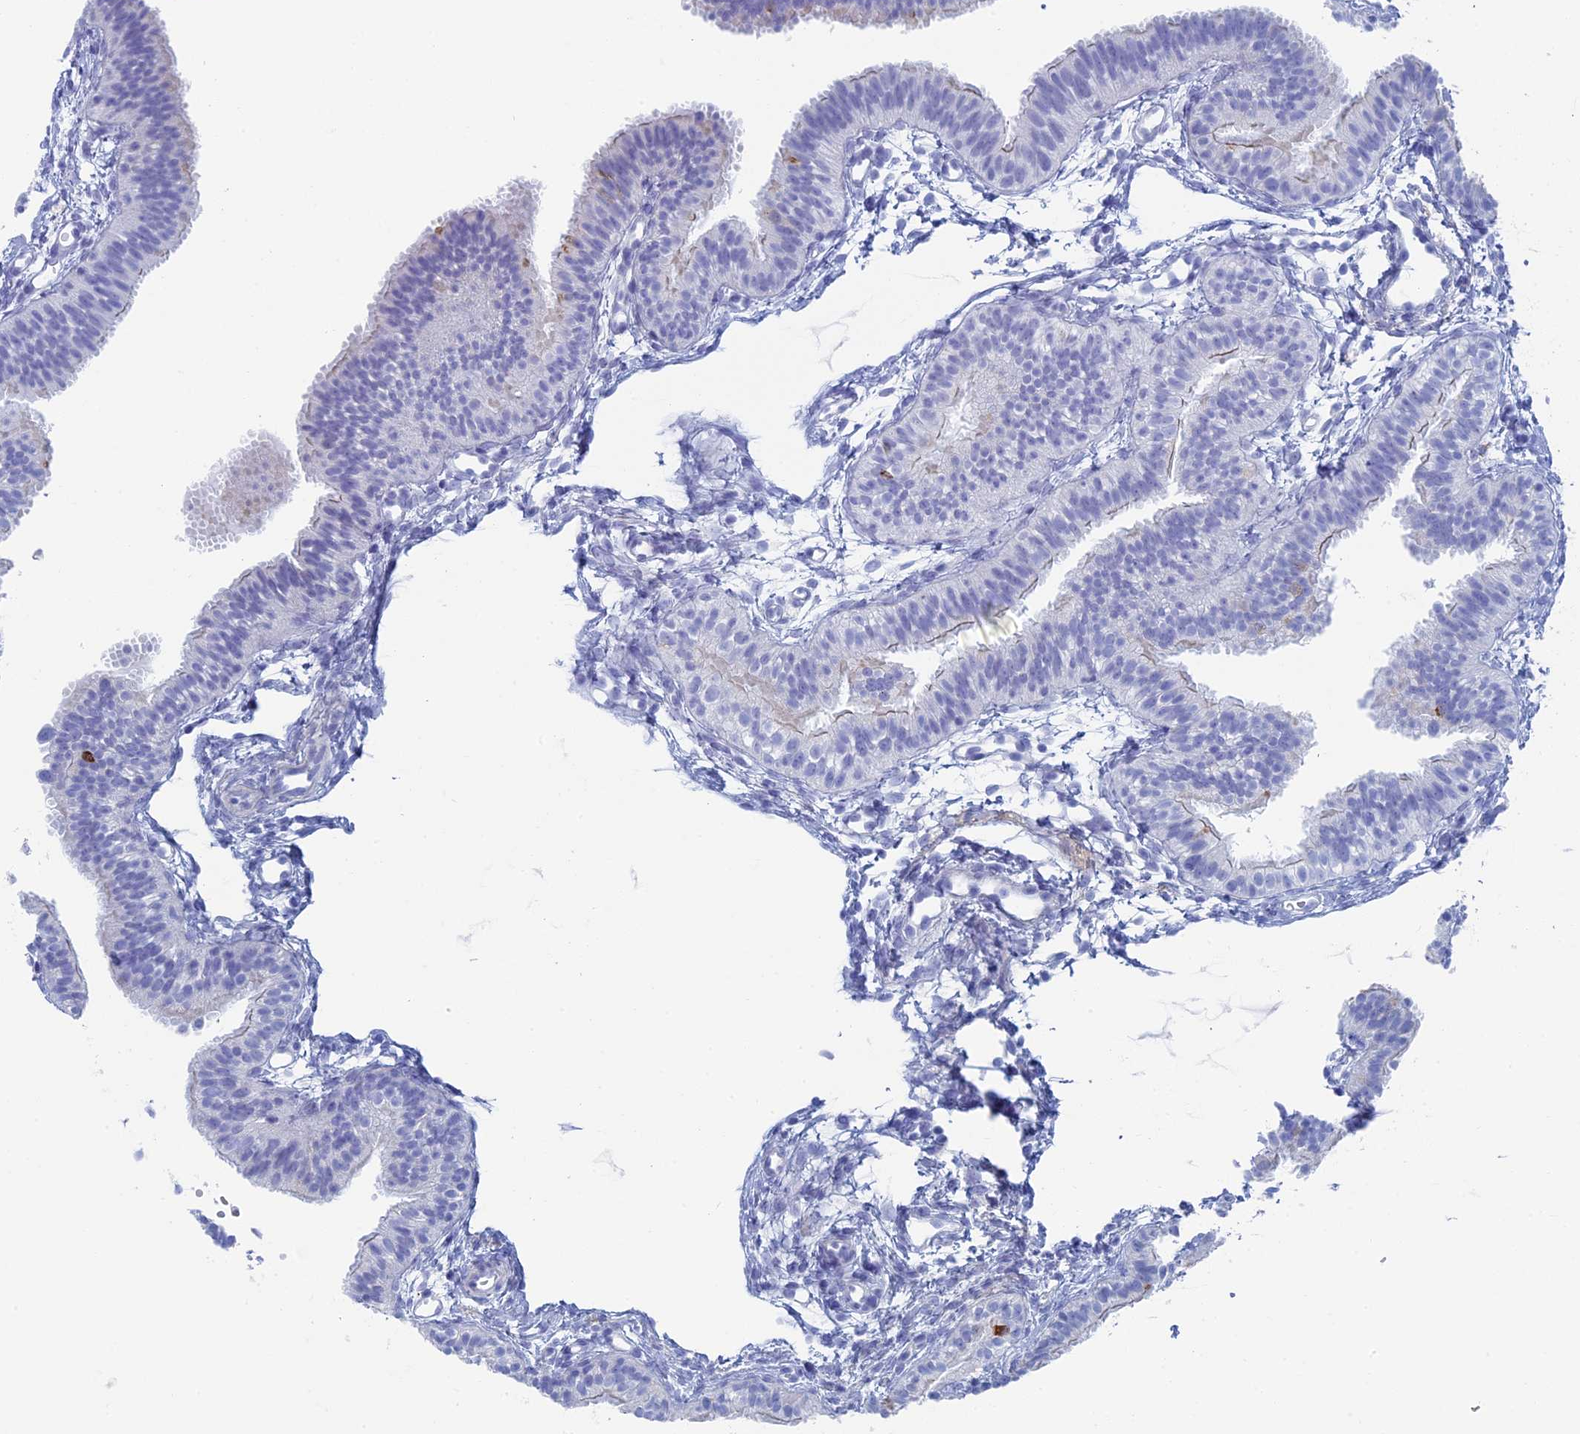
{"staining": {"intensity": "moderate", "quantity": "<25%", "location": "cytoplasmic/membranous"}, "tissue": "fallopian tube", "cell_type": "Glandular cells", "image_type": "normal", "snomed": [{"axis": "morphology", "description": "Normal tissue, NOS"}, {"axis": "topography", "description": "Fallopian tube"}], "caption": "Glandular cells show low levels of moderate cytoplasmic/membranous positivity in about <25% of cells in normal fallopian tube. The staining was performed using DAB to visualize the protein expression in brown, while the nuclei were stained in blue with hematoxylin (Magnification: 20x).", "gene": "ALMS1", "patient": {"sex": "female", "age": 35}}